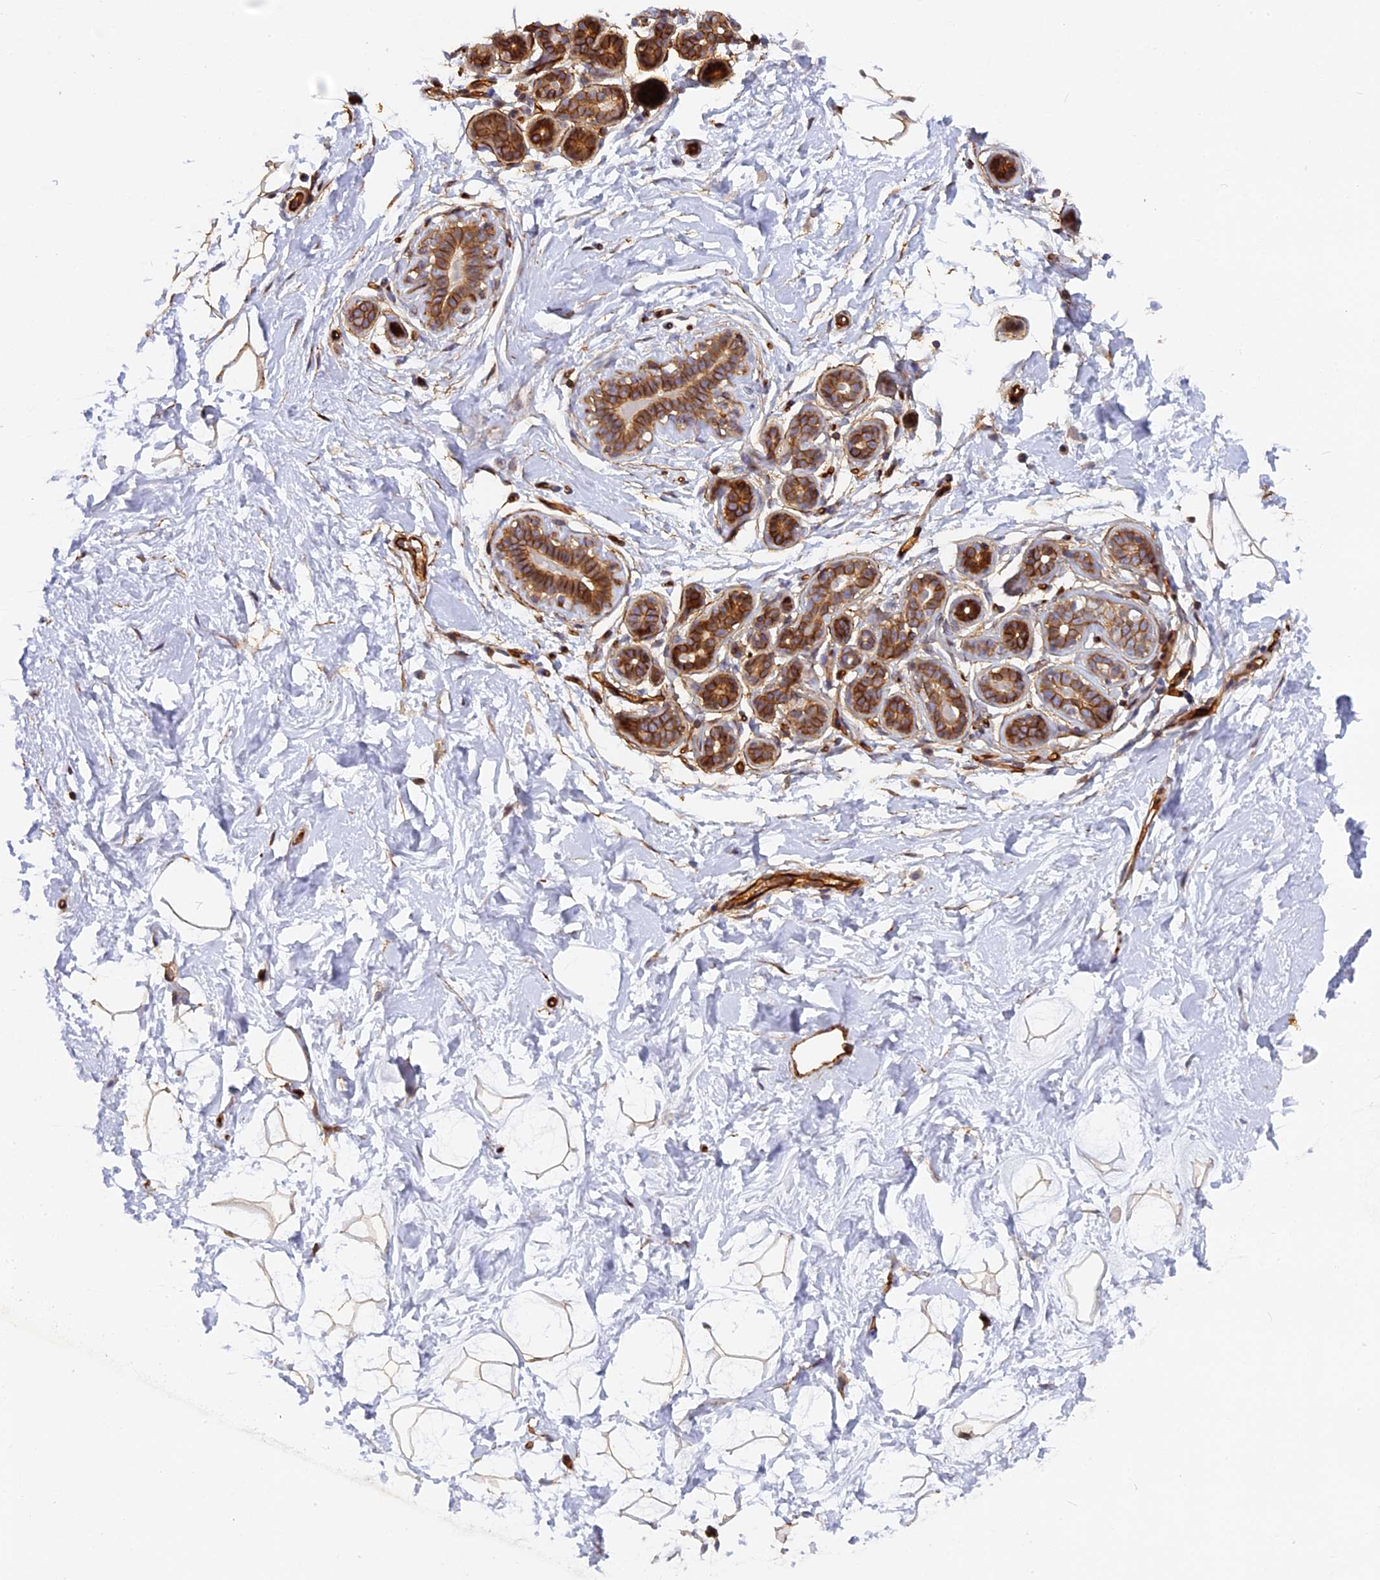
{"staining": {"intensity": "moderate", "quantity": ">75%", "location": "cytoplasmic/membranous"}, "tissue": "breast", "cell_type": "Adipocytes", "image_type": "normal", "snomed": [{"axis": "morphology", "description": "Normal tissue, NOS"}, {"axis": "morphology", "description": "Adenoma, NOS"}, {"axis": "topography", "description": "Breast"}], "caption": "Immunohistochemical staining of benign human breast demonstrates >75% levels of moderate cytoplasmic/membranous protein positivity in about >75% of adipocytes.", "gene": "CNBD2", "patient": {"sex": "female", "age": 23}}